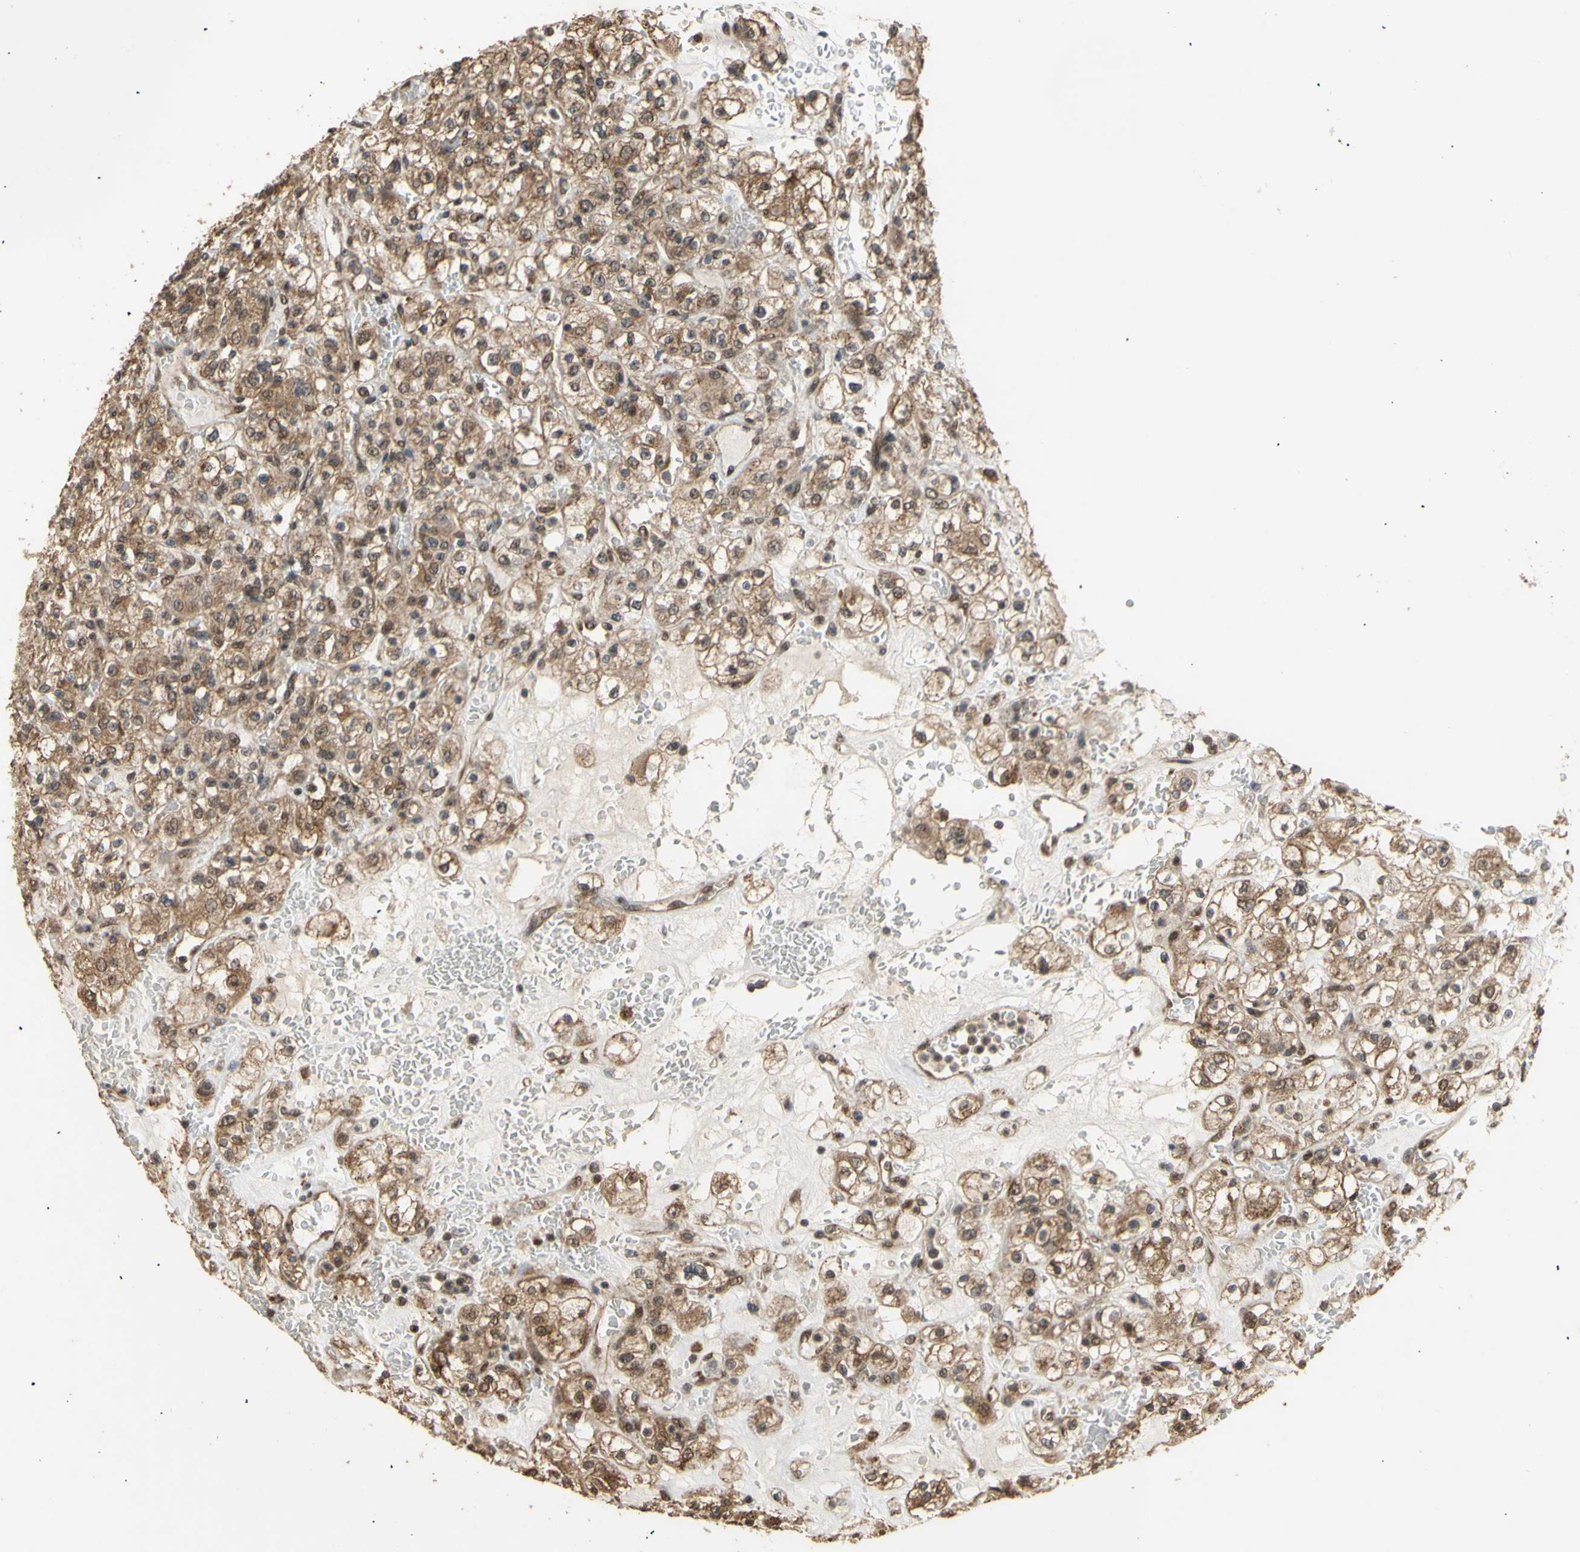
{"staining": {"intensity": "moderate", "quantity": ">75%", "location": "cytoplasmic/membranous"}, "tissue": "renal cancer", "cell_type": "Tumor cells", "image_type": "cancer", "snomed": [{"axis": "morphology", "description": "Normal tissue, NOS"}, {"axis": "morphology", "description": "Adenocarcinoma, NOS"}, {"axis": "topography", "description": "Kidney"}], "caption": "Tumor cells display medium levels of moderate cytoplasmic/membranous expression in approximately >75% of cells in renal cancer (adenocarcinoma).", "gene": "GTF2E2", "patient": {"sex": "female", "age": 72}}